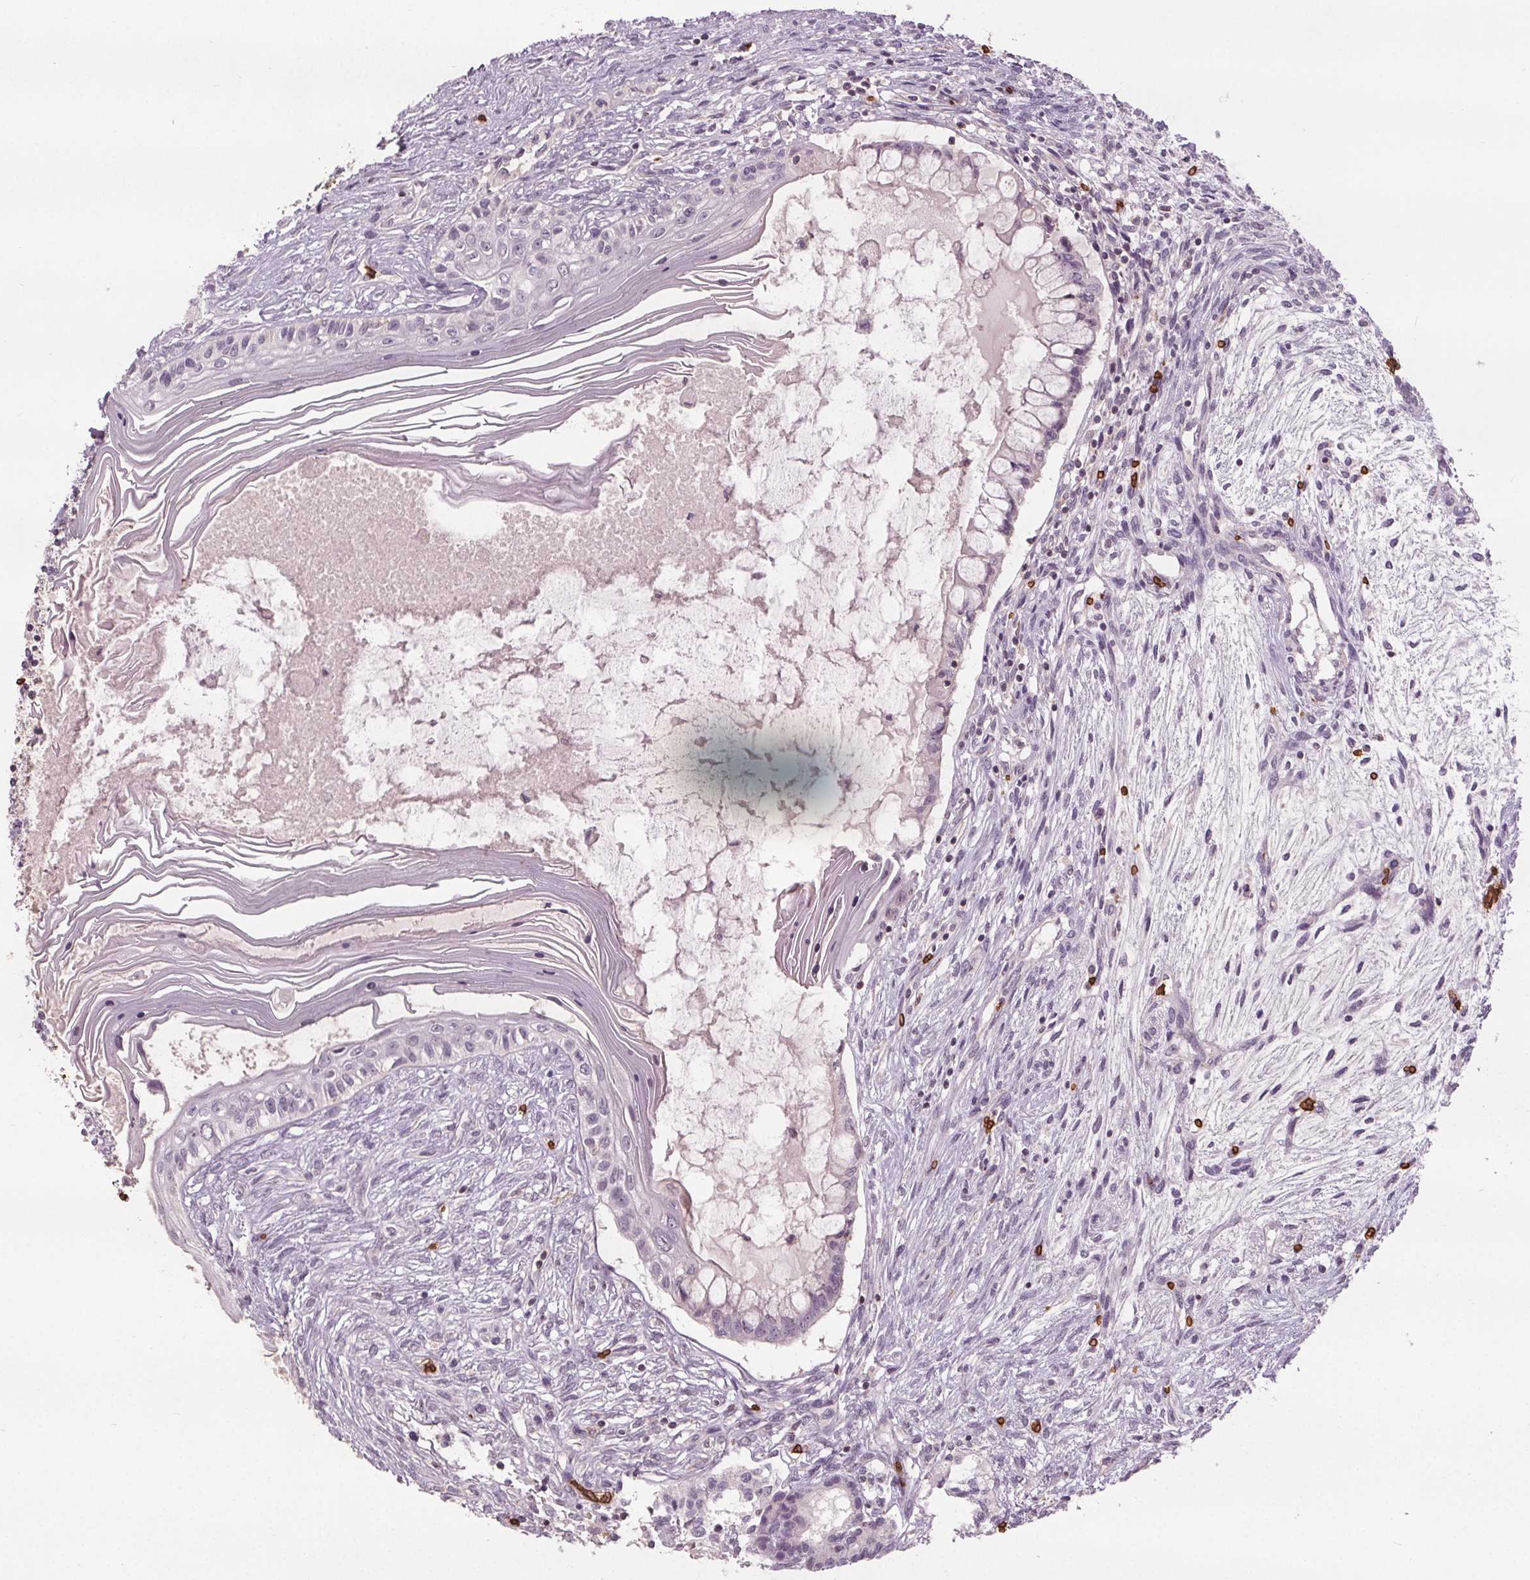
{"staining": {"intensity": "negative", "quantity": "none", "location": "none"}, "tissue": "testis cancer", "cell_type": "Tumor cells", "image_type": "cancer", "snomed": [{"axis": "morphology", "description": "Carcinoma, Embryonal, NOS"}, {"axis": "topography", "description": "Testis"}], "caption": "Tumor cells show no significant positivity in testis embryonal carcinoma. Brightfield microscopy of IHC stained with DAB (brown) and hematoxylin (blue), captured at high magnification.", "gene": "SLC4A1", "patient": {"sex": "male", "age": 37}}